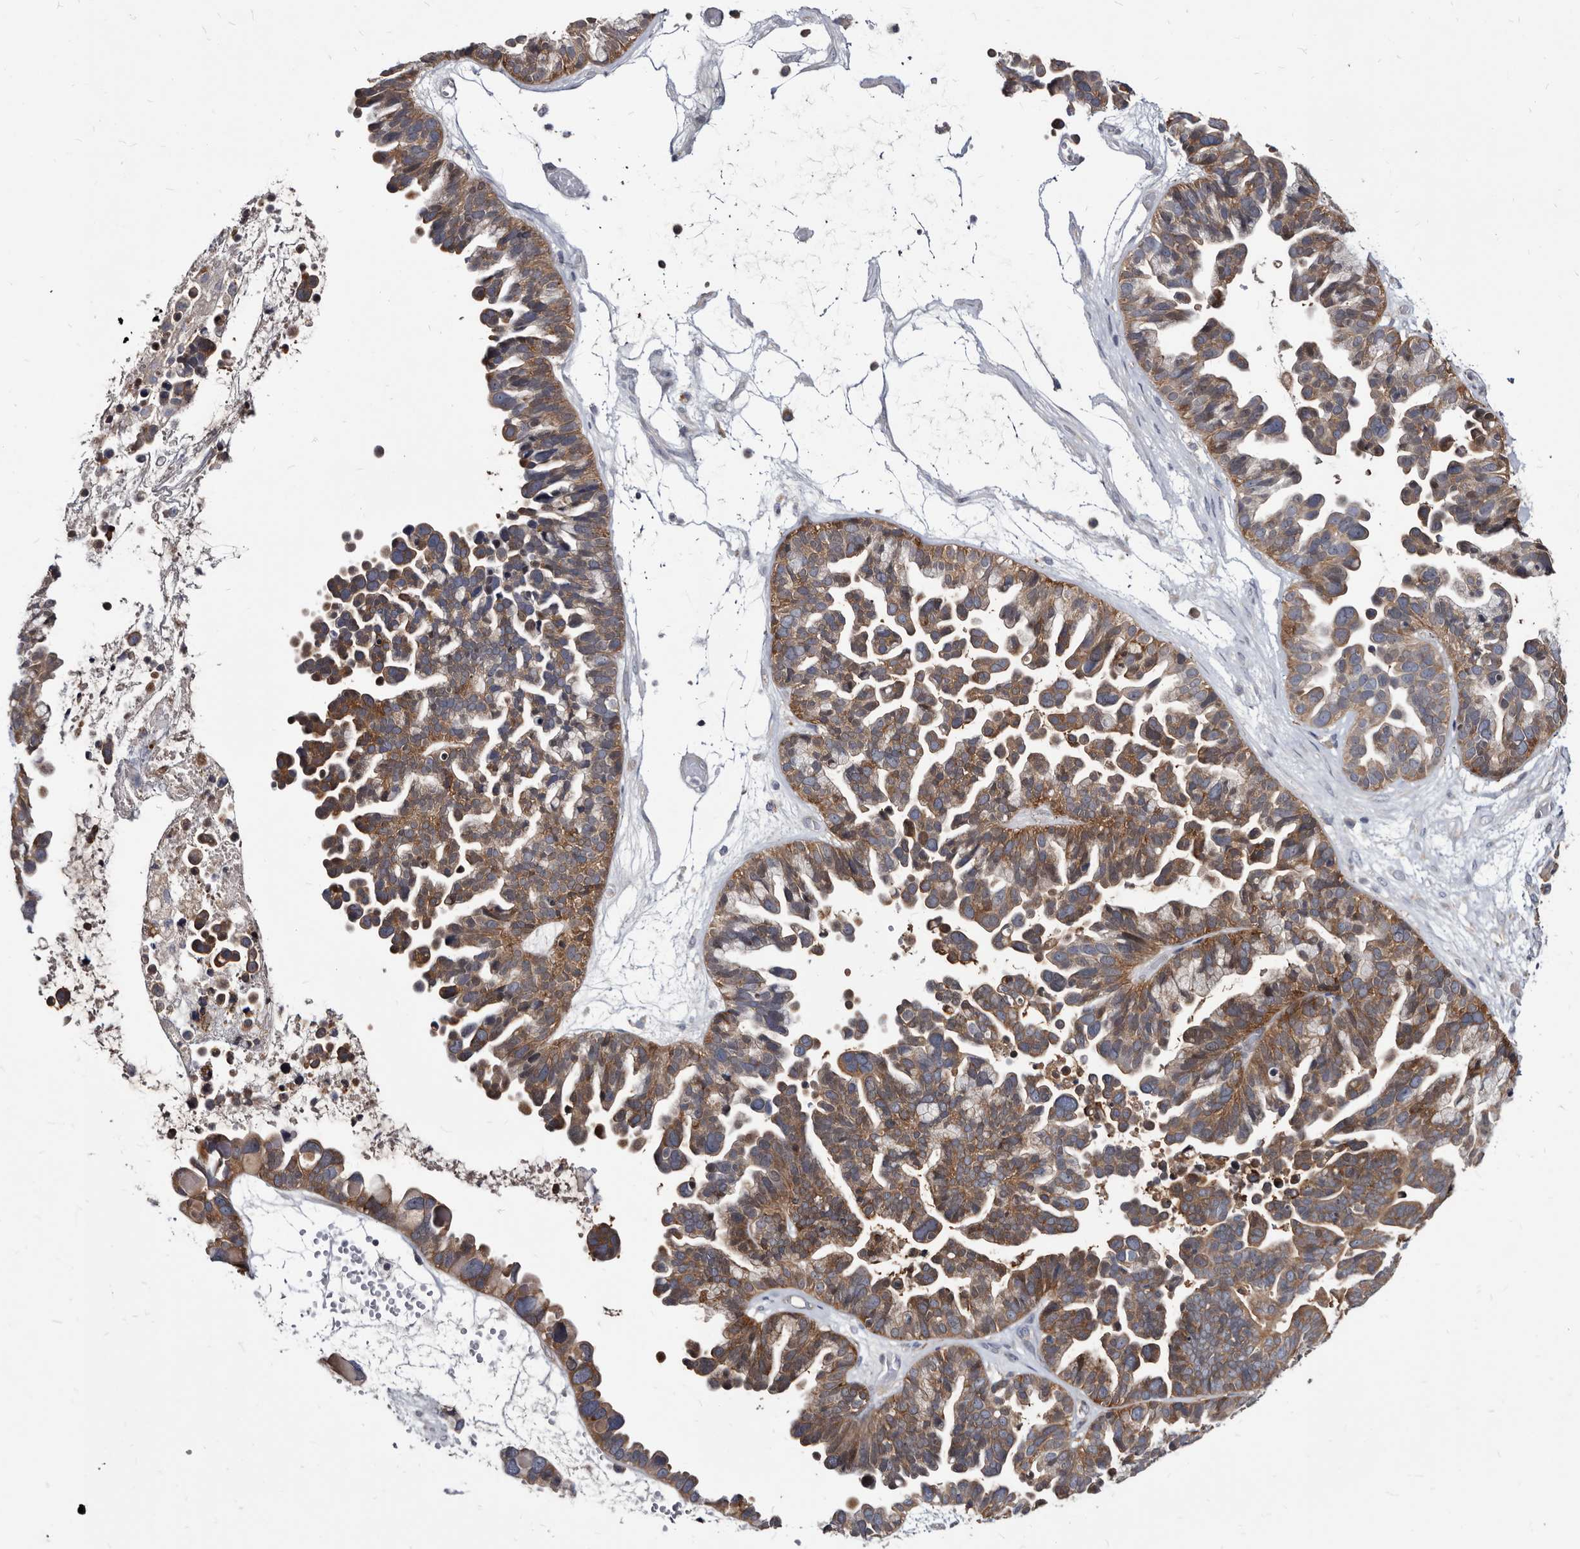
{"staining": {"intensity": "moderate", "quantity": ">75%", "location": "cytoplasmic/membranous"}, "tissue": "ovarian cancer", "cell_type": "Tumor cells", "image_type": "cancer", "snomed": [{"axis": "morphology", "description": "Cystadenocarcinoma, serous, NOS"}, {"axis": "topography", "description": "Ovary"}], "caption": "The immunohistochemical stain labels moderate cytoplasmic/membranous positivity in tumor cells of ovarian cancer tissue.", "gene": "ABCF2", "patient": {"sex": "female", "age": 56}}